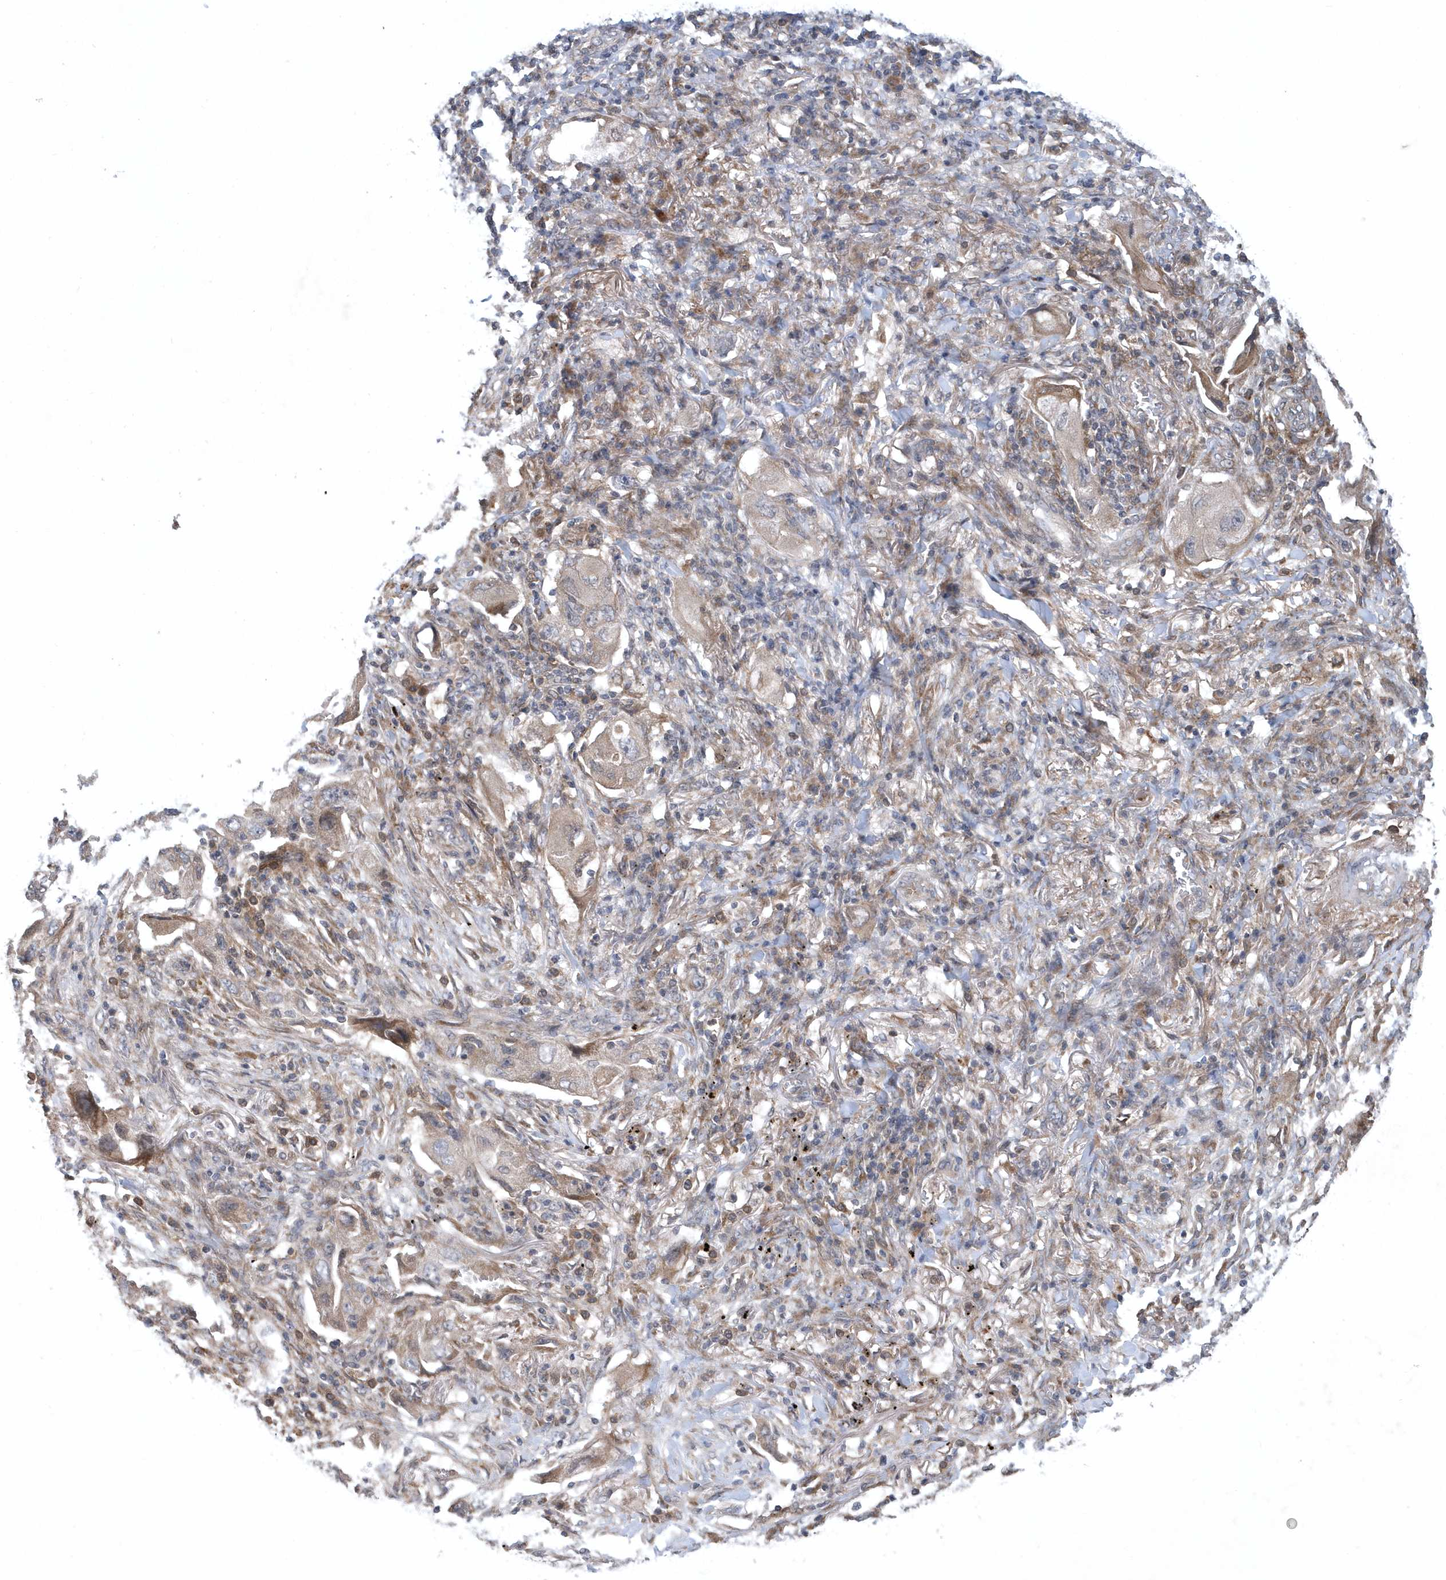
{"staining": {"intensity": "negative", "quantity": "none", "location": "none"}, "tissue": "lung cancer", "cell_type": "Tumor cells", "image_type": "cancer", "snomed": [{"axis": "morphology", "description": "Adenocarcinoma, NOS"}, {"axis": "topography", "description": "Lung"}], "caption": "An immunohistochemistry histopathology image of lung cancer (adenocarcinoma) is shown. There is no staining in tumor cells of lung cancer (adenocarcinoma). (DAB immunohistochemistry with hematoxylin counter stain).", "gene": "HMGCS1", "patient": {"sex": "female", "age": 65}}